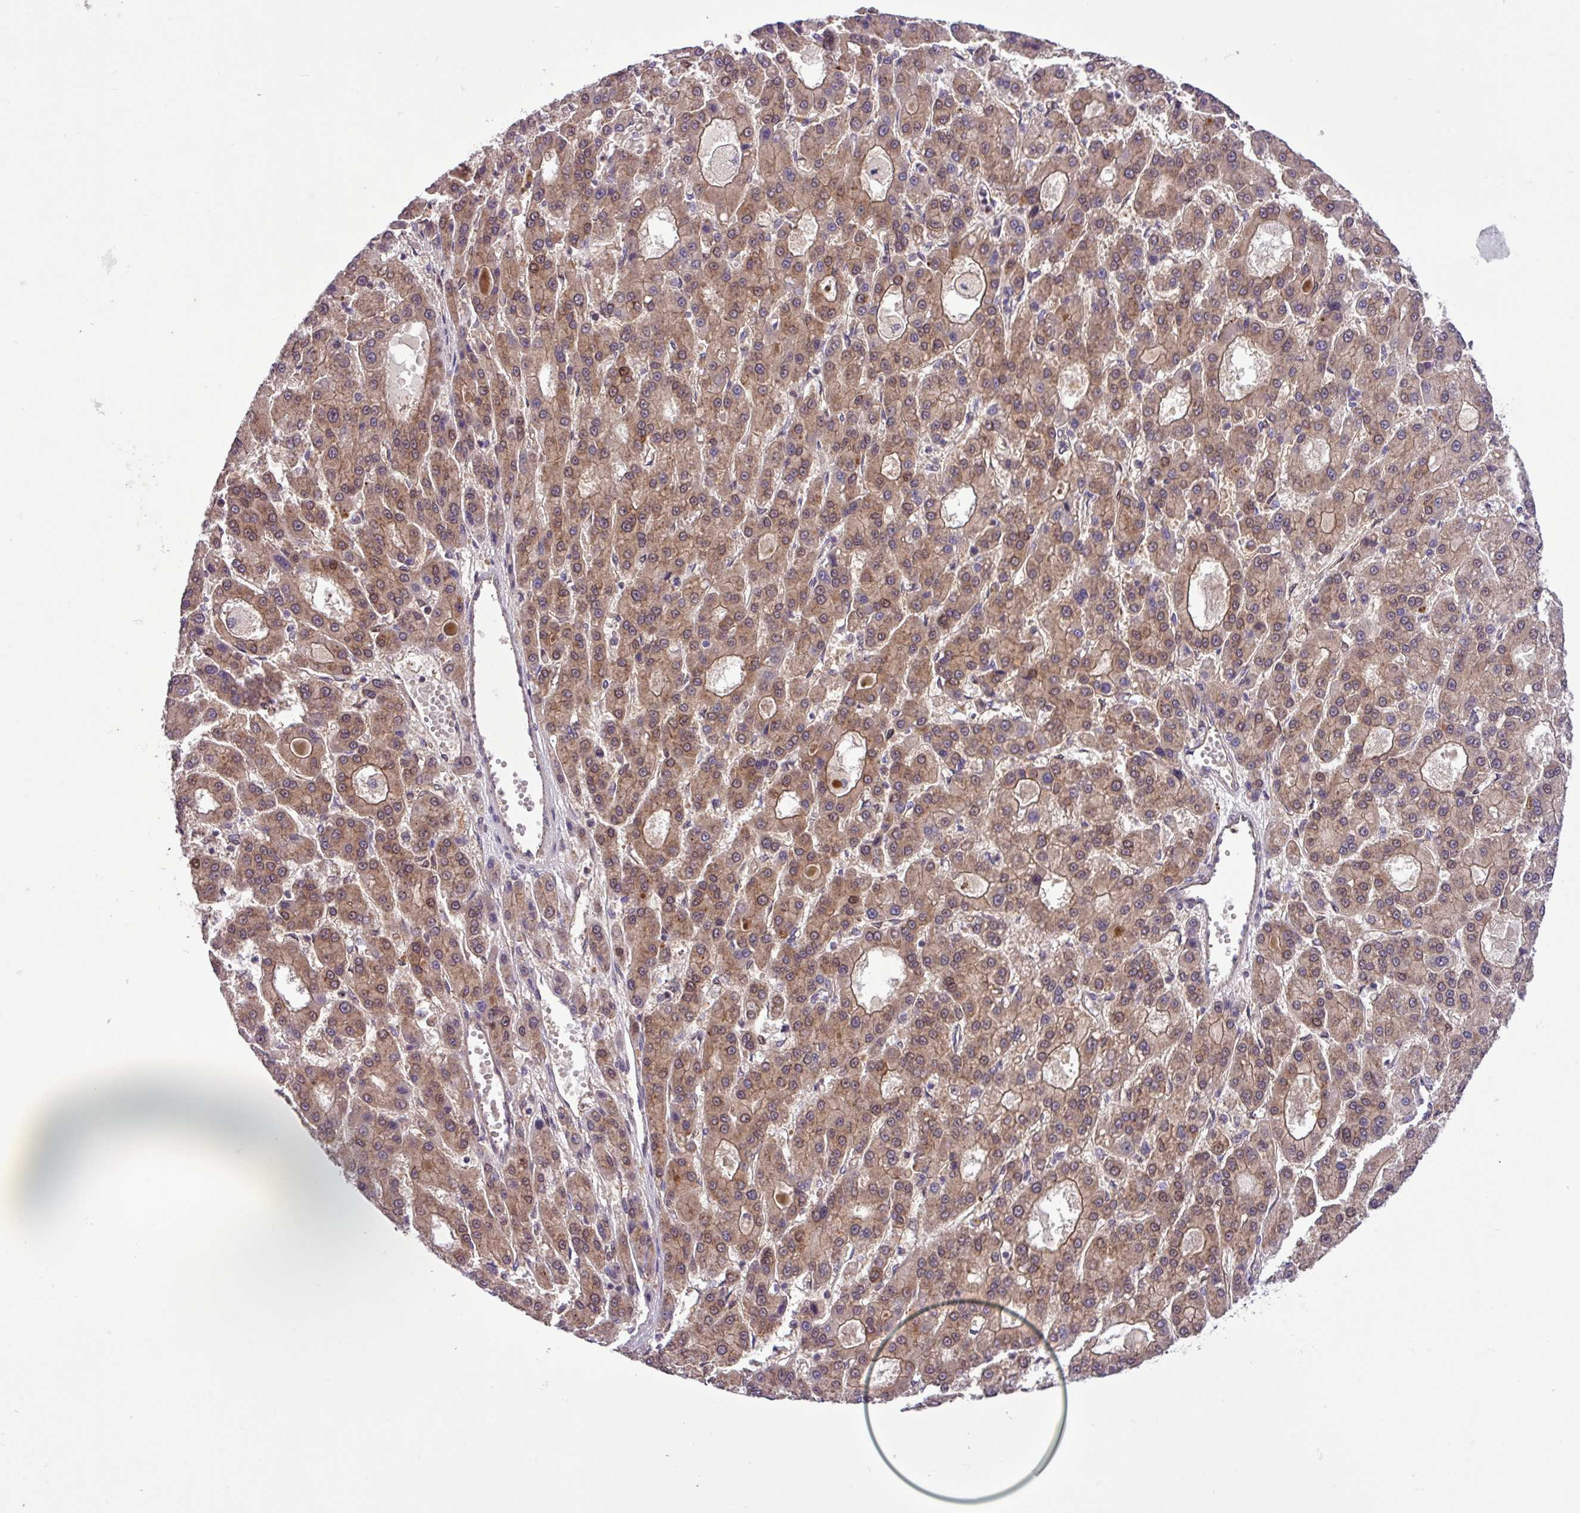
{"staining": {"intensity": "moderate", "quantity": "25%-75%", "location": "cytoplasmic/membranous,nuclear"}, "tissue": "liver cancer", "cell_type": "Tumor cells", "image_type": "cancer", "snomed": [{"axis": "morphology", "description": "Carcinoma, Hepatocellular, NOS"}, {"axis": "topography", "description": "Liver"}], "caption": "Protein expression analysis of liver cancer exhibits moderate cytoplasmic/membranous and nuclear positivity in approximately 25%-75% of tumor cells. Using DAB (3,3'-diaminobenzidine) (brown) and hematoxylin (blue) stains, captured at high magnification using brightfield microscopy.", "gene": "CARHSP1", "patient": {"sex": "male", "age": 70}}